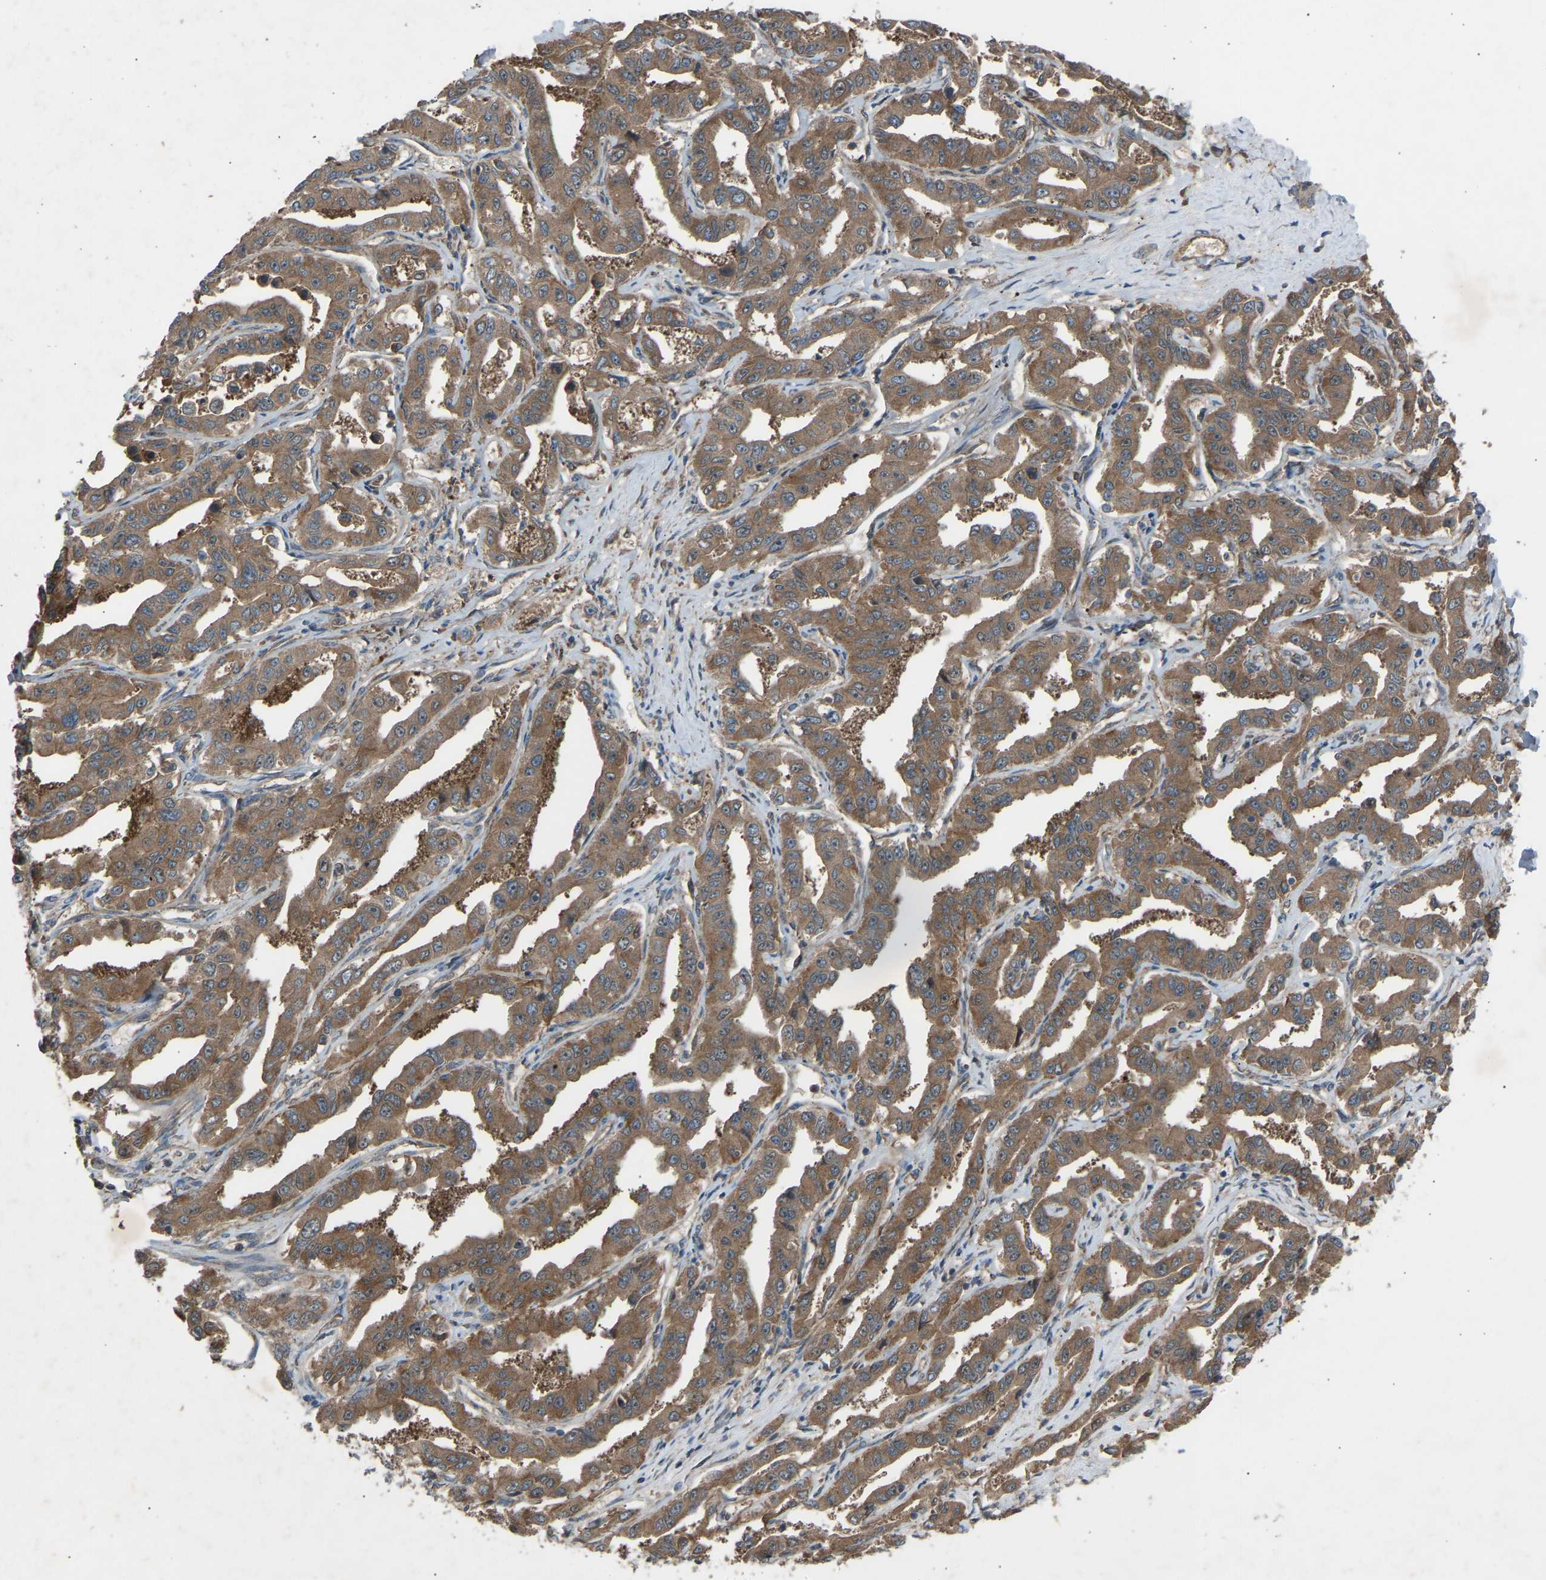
{"staining": {"intensity": "moderate", "quantity": ">75%", "location": "cytoplasmic/membranous"}, "tissue": "liver cancer", "cell_type": "Tumor cells", "image_type": "cancer", "snomed": [{"axis": "morphology", "description": "Cholangiocarcinoma"}, {"axis": "topography", "description": "Liver"}], "caption": "This photomicrograph displays IHC staining of human liver cancer (cholangiocarcinoma), with medium moderate cytoplasmic/membranous expression in approximately >75% of tumor cells.", "gene": "GAS2L1", "patient": {"sex": "male", "age": 59}}